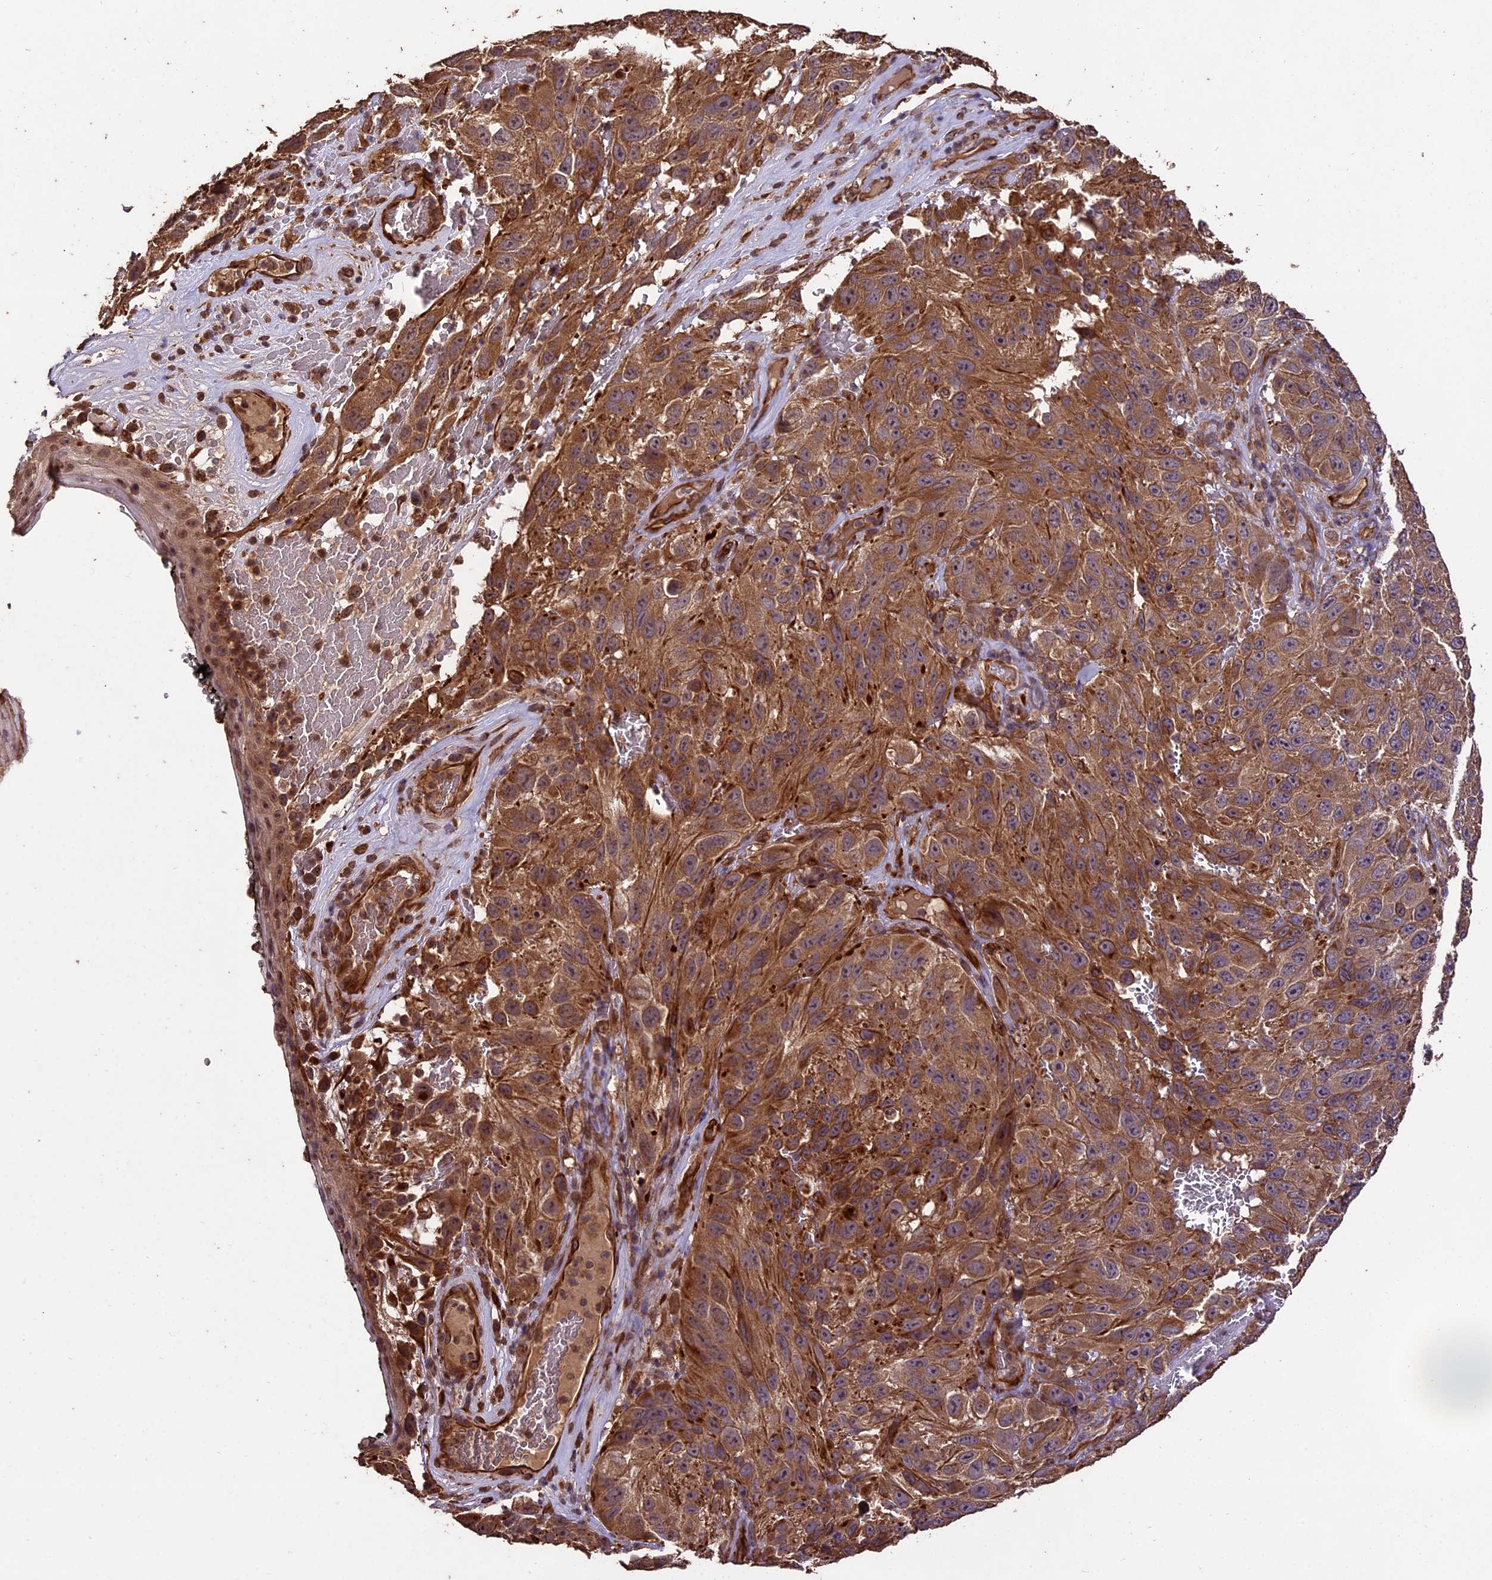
{"staining": {"intensity": "moderate", "quantity": ">75%", "location": "cytoplasmic/membranous"}, "tissue": "melanoma", "cell_type": "Tumor cells", "image_type": "cancer", "snomed": [{"axis": "morphology", "description": "Malignant melanoma, NOS"}, {"axis": "topography", "description": "Skin"}], "caption": "This is an image of immunohistochemistry (IHC) staining of melanoma, which shows moderate positivity in the cytoplasmic/membranous of tumor cells.", "gene": "TTLL10", "patient": {"sex": "female", "age": 96}}